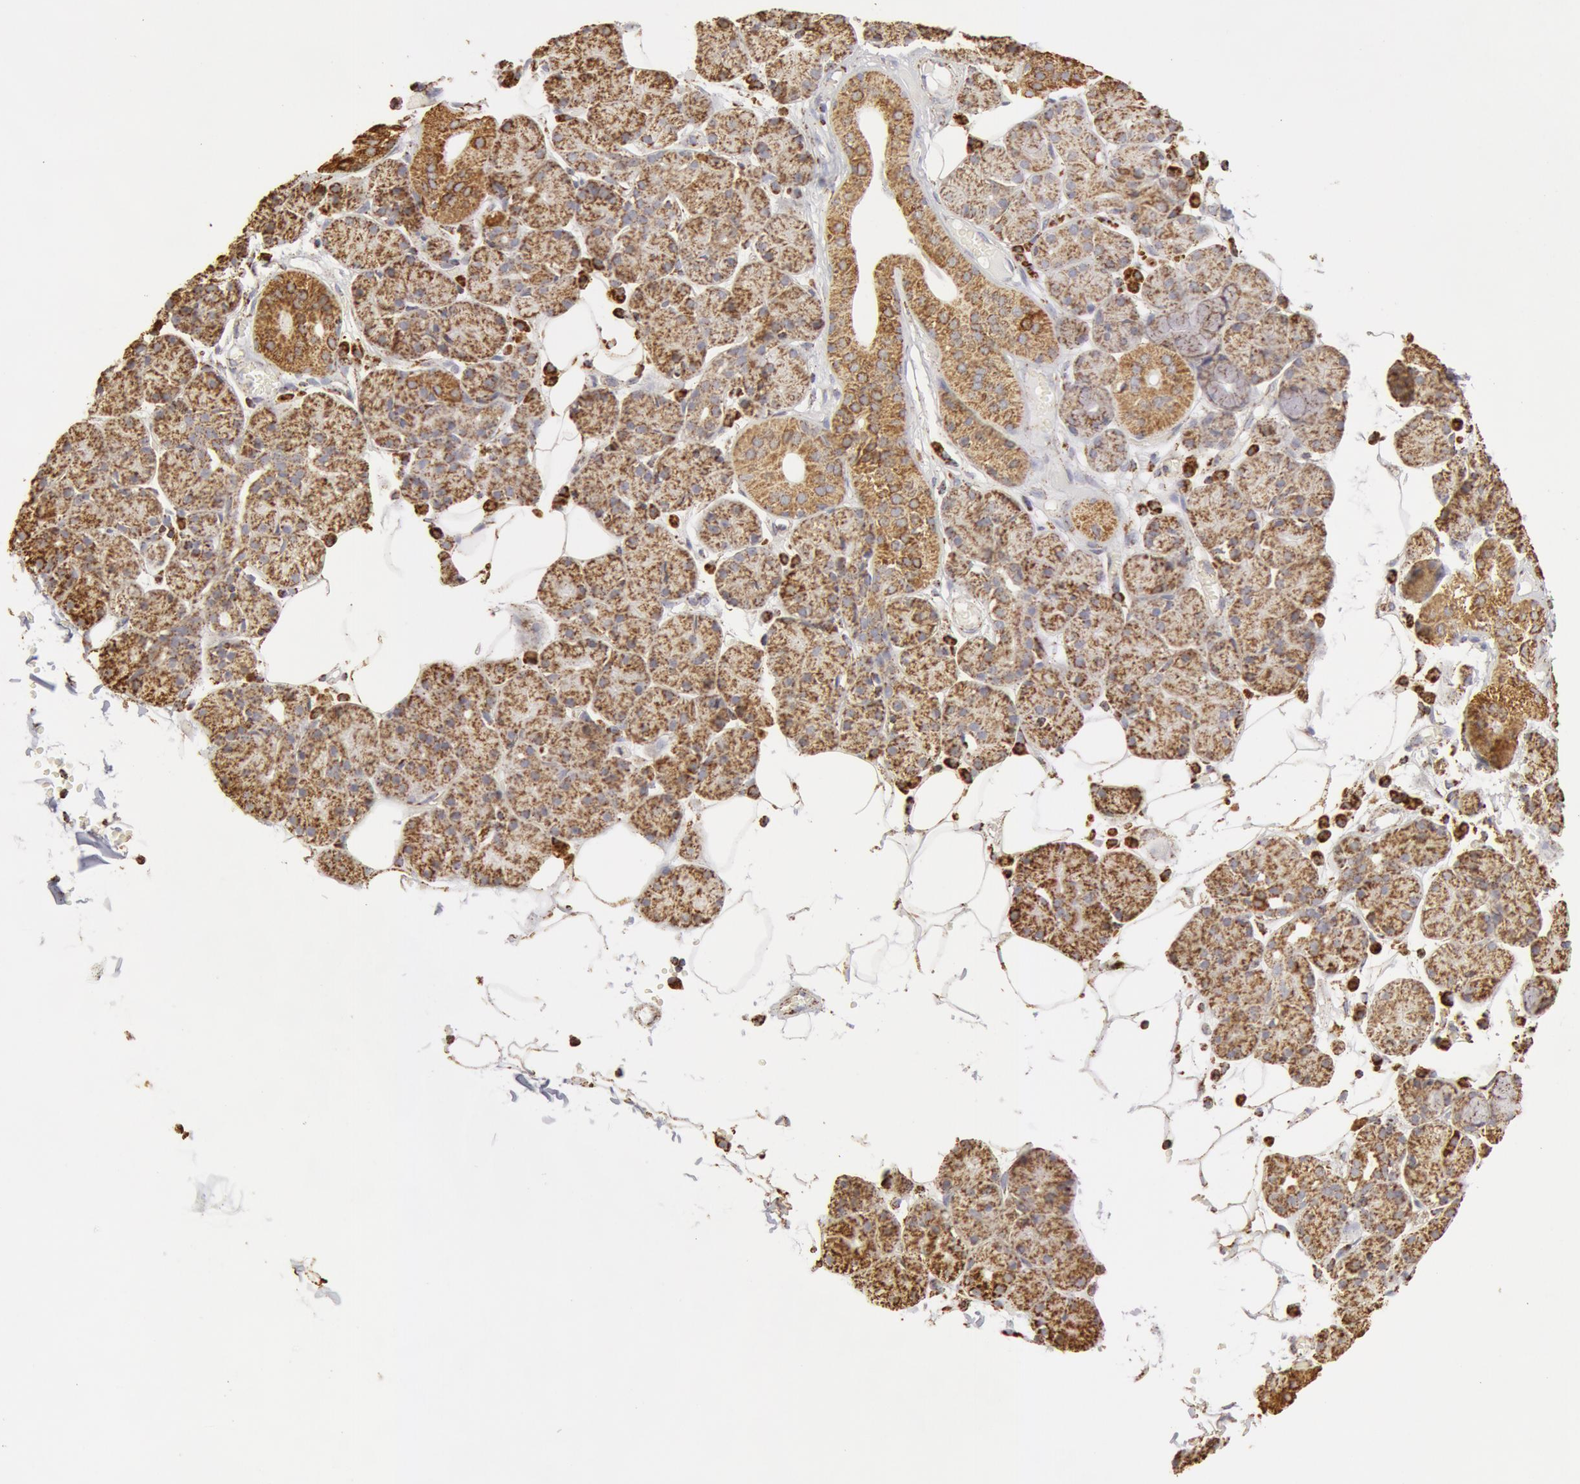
{"staining": {"intensity": "moderate", "quantity": ">75%", "location": "cytoplasmic/membranous"}, "tissue": "salivary gland", "cell_type": "Glandular cells", "image_type": "normal", "snomed": [{"axis": "morphology", "description": "Normal tissue, NOS"}, {"axis": "topography", "description": "Salivary gland"}], "caption": "This image shows IHC staining of unremarkable human salivary gland, with medium moderate cytoplasmic/membranous expression in about >75% of glandular cells.", "gene": "ATP5F1B", "patient": {"sex": "male", "age": 54}}